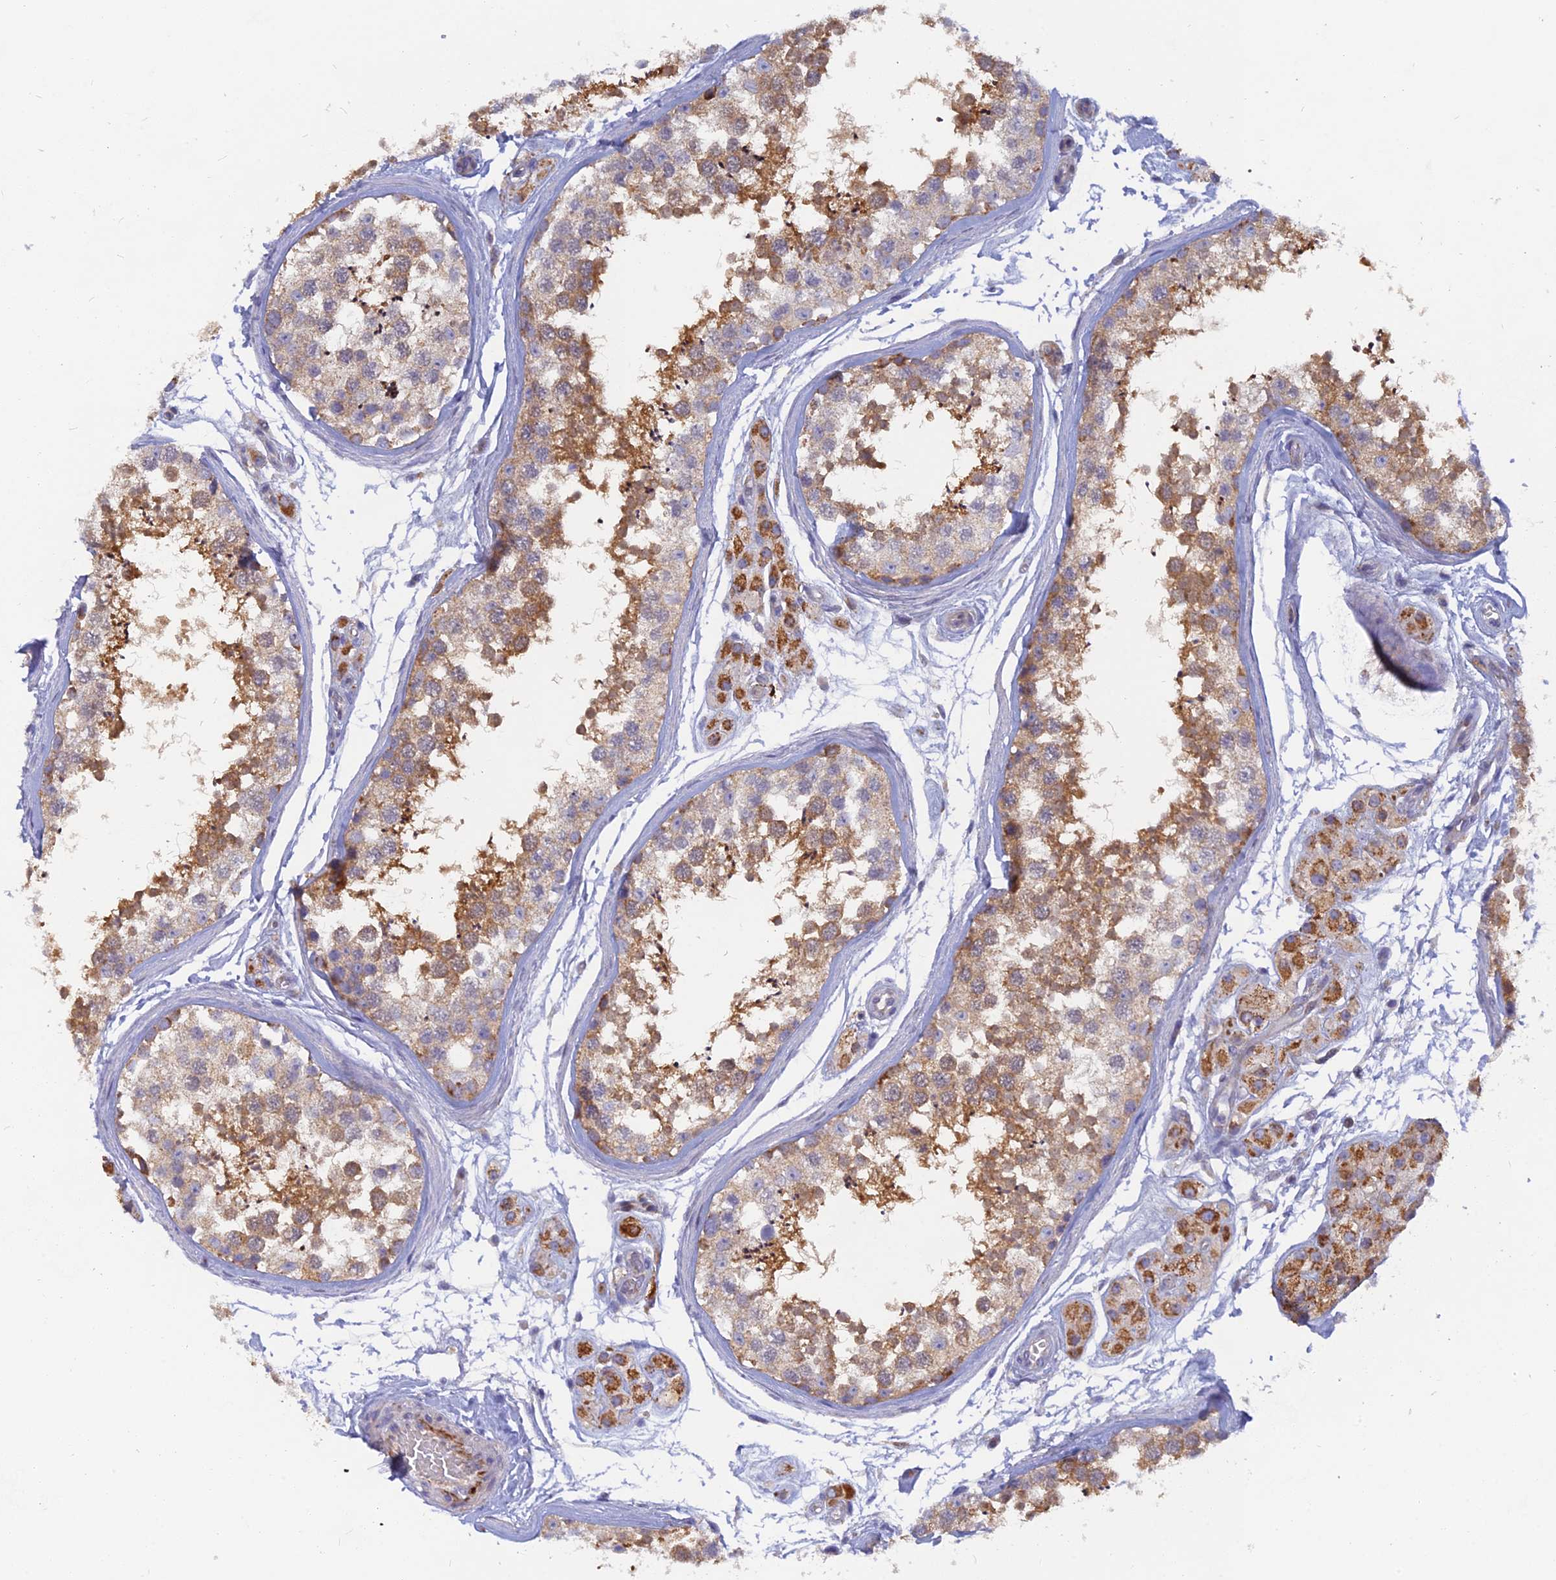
{"staining": {"intensity": "moderate", "quantity": "25%-75%", "location": "cytoplasmic/membranous"}, "tissue": "testis", "cell_type": "Cells in seminiferous ducts", "image_type": "normal", "snomed": [{"axis": "morphology", "description": "Normal tissue, NOS"}, {"axis": "topography", "description": "Testis"}], "caption": "Immunohistochemical staining of normal human testis exhibits medium levels of moderate cytoplasmic/membranous staining in approximately 25%-75% of cells in seminiferous ducts.", "gene": "CACNA1B", "patient": {"sex": "male", "age": 56}}